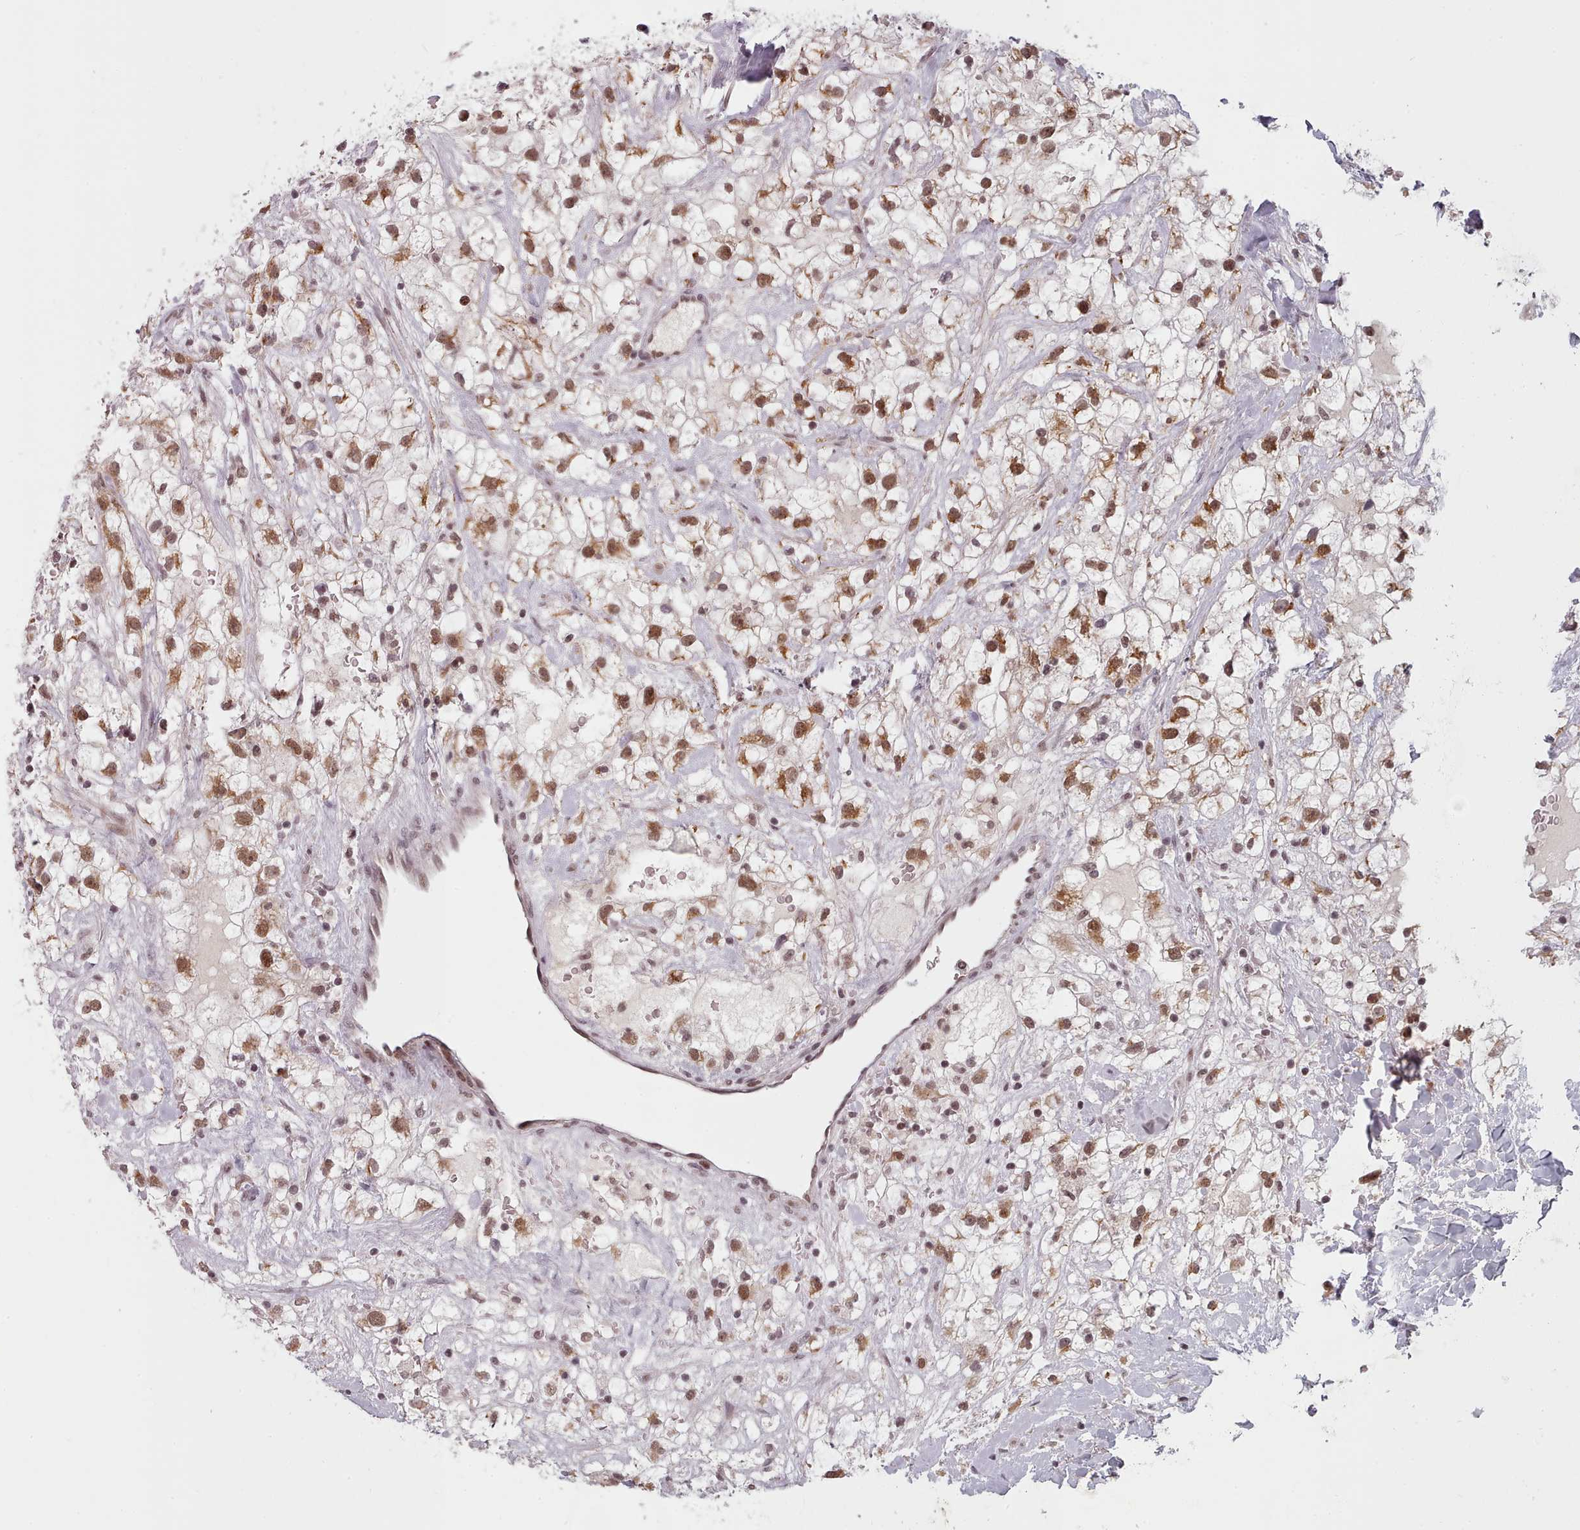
{"staining": {"intensity": "moderate", "quantity": ">75%", "location": "cytoplasmic/membranous,nuclear"}, "tissue": "renal cancer", "cell_type": "Tumor cells", "image_type": "cancer", "snomed": [{"axis": "morphology", "description": "Adenocarcinoma, NOS"}, {"axis": "topography", "description": "Kidney"}], "caption": "This photomicrograph displays IHC staining of renal cancer (adenocarcinoma), with medium moderate cytoplasmic/membranous and nuclear expression in about >75% of tumor cells.", "gene": "SRSF9", "patient": {"sex": "male", "age": 59}}